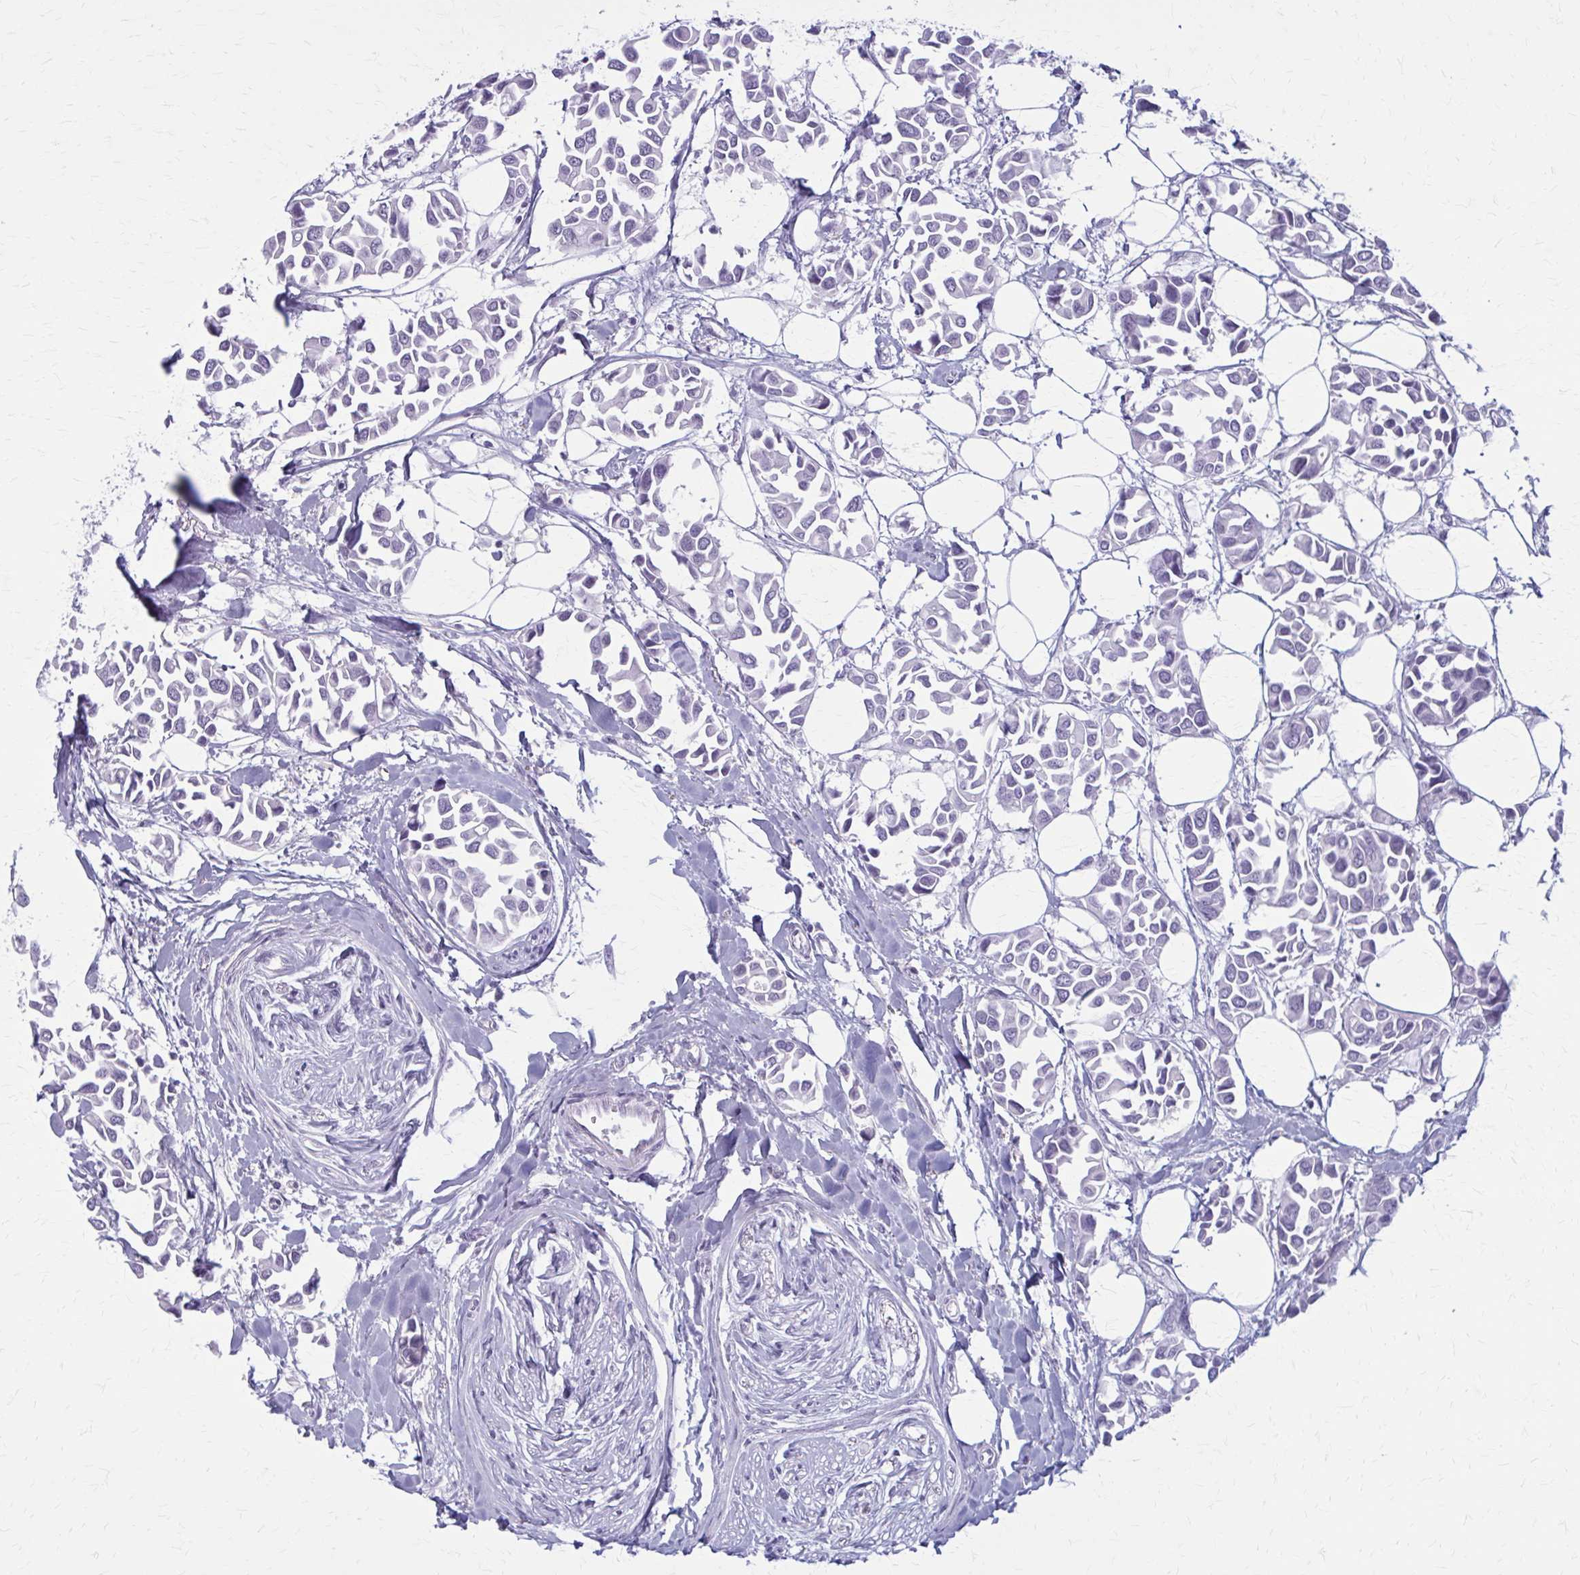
{"staining": {"intensity": "negative", "quantity": "none", "location": "none"}, "tissue": "breast cancer", "cell_type": "Tumor cells", "image_type": "cancer", "snomed": [{"axis": "morphology", "description": "Duct carcinoma"}, {"axis": "topography", "description": "Breast"}], "caption": "This is an immunohistochemistry (IHC) photomicrograph of invasive ductal carcinoma (breast). There is no staining in tumor cells.", "gene": "ZDHHC7", "patient": {"sex": "female", "age": 54}}